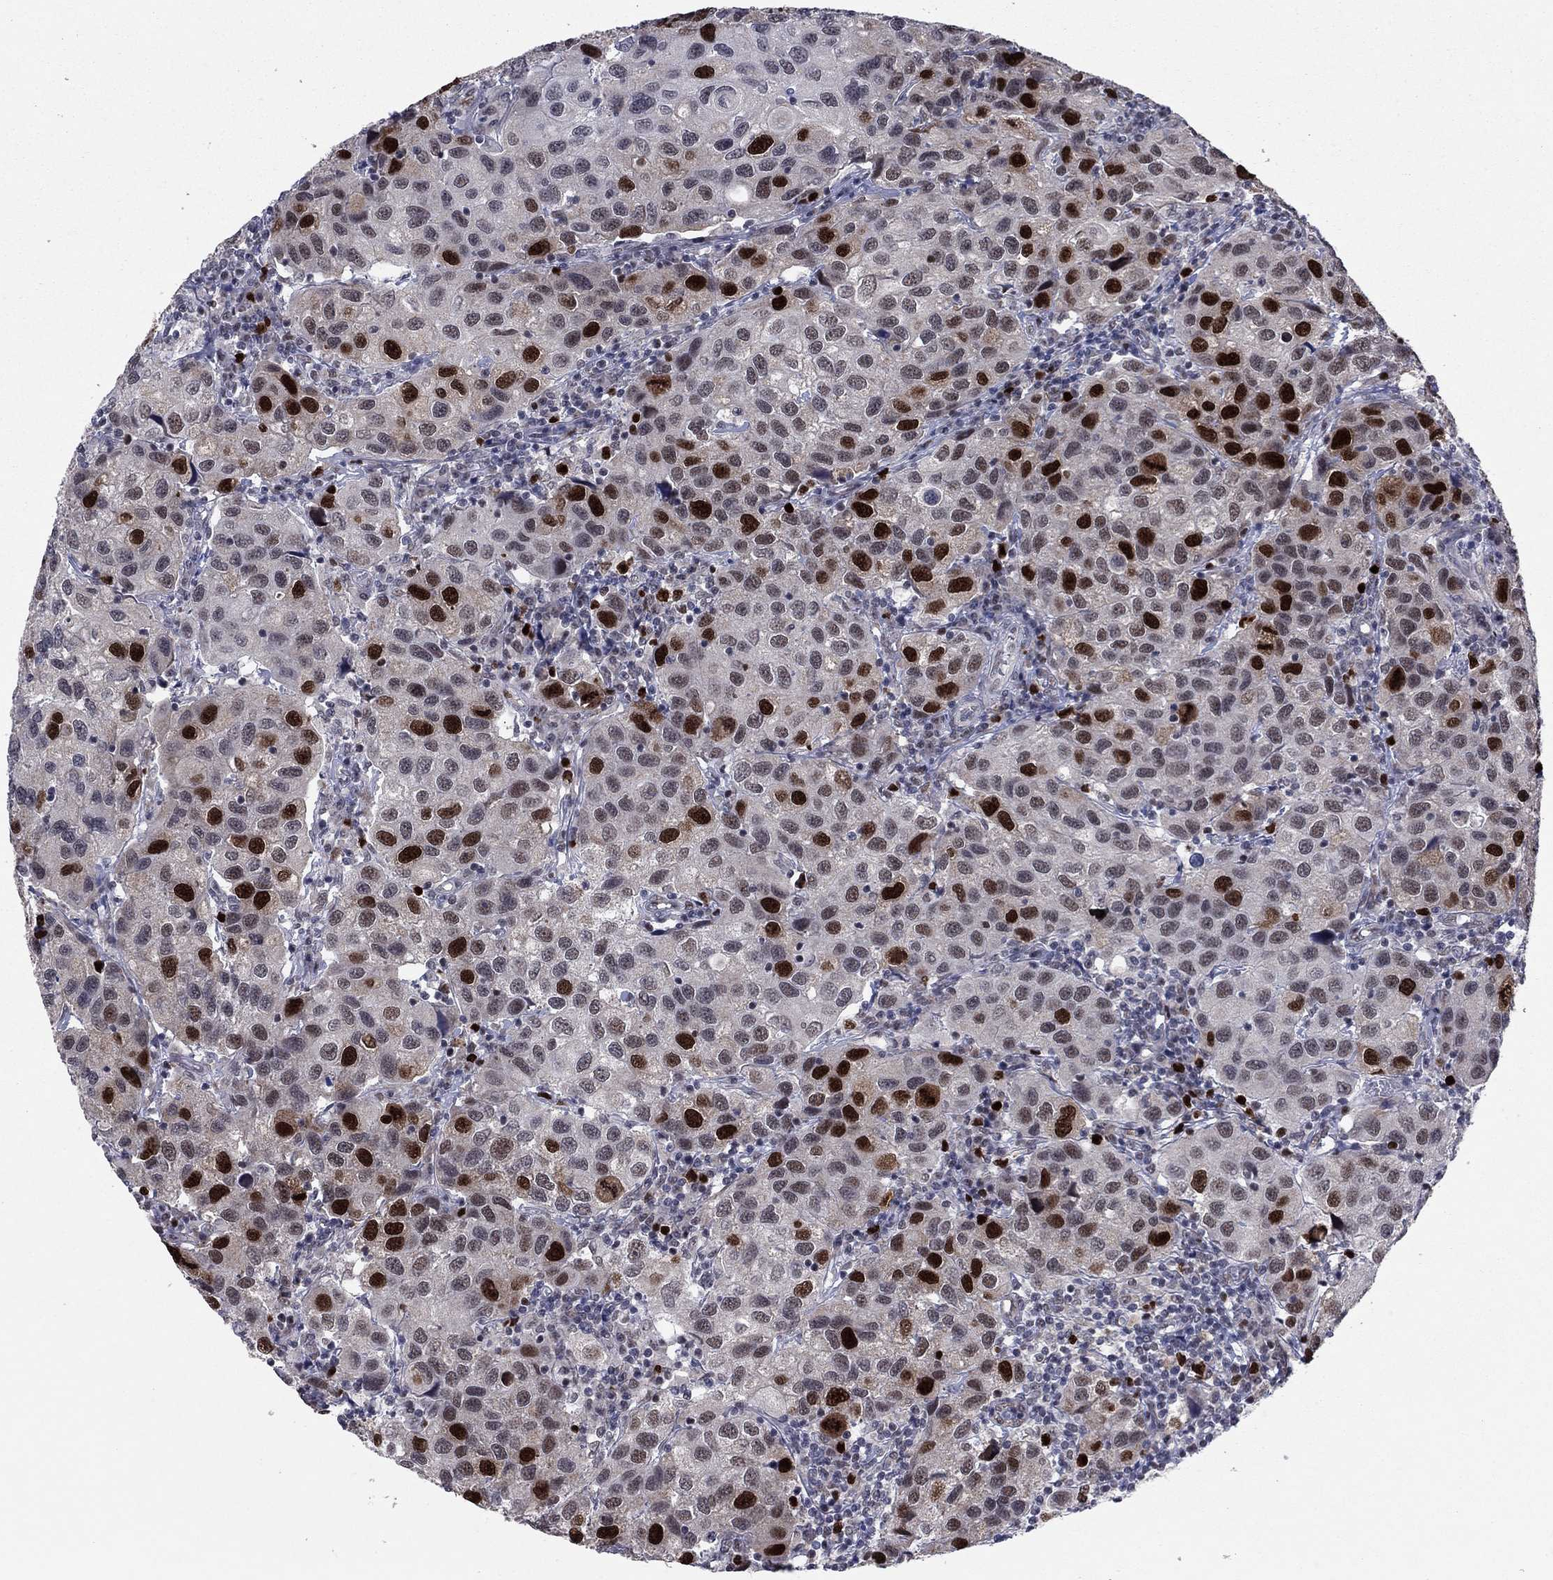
{"staining": {"intensity": "strong", "quantity": "25%-75%", "location": "nuclear"}, "tissue": "urothelial cancer", "cell_type": "Tumor cells", "image_type": "cancer", "snomed": [{"axis": "morphology", "description": "Urothelial carcinoma, High grade"}, {"axis": "topography", "description": "Urinary bladder"}], "caption": "Brown immunohistochemical staining in human urothelial cancer shows strong nuclear expression in about 25%-75% of tumor cells.", "gene": "CDCA5", "patient": {"sex": "male", "age": 79}}